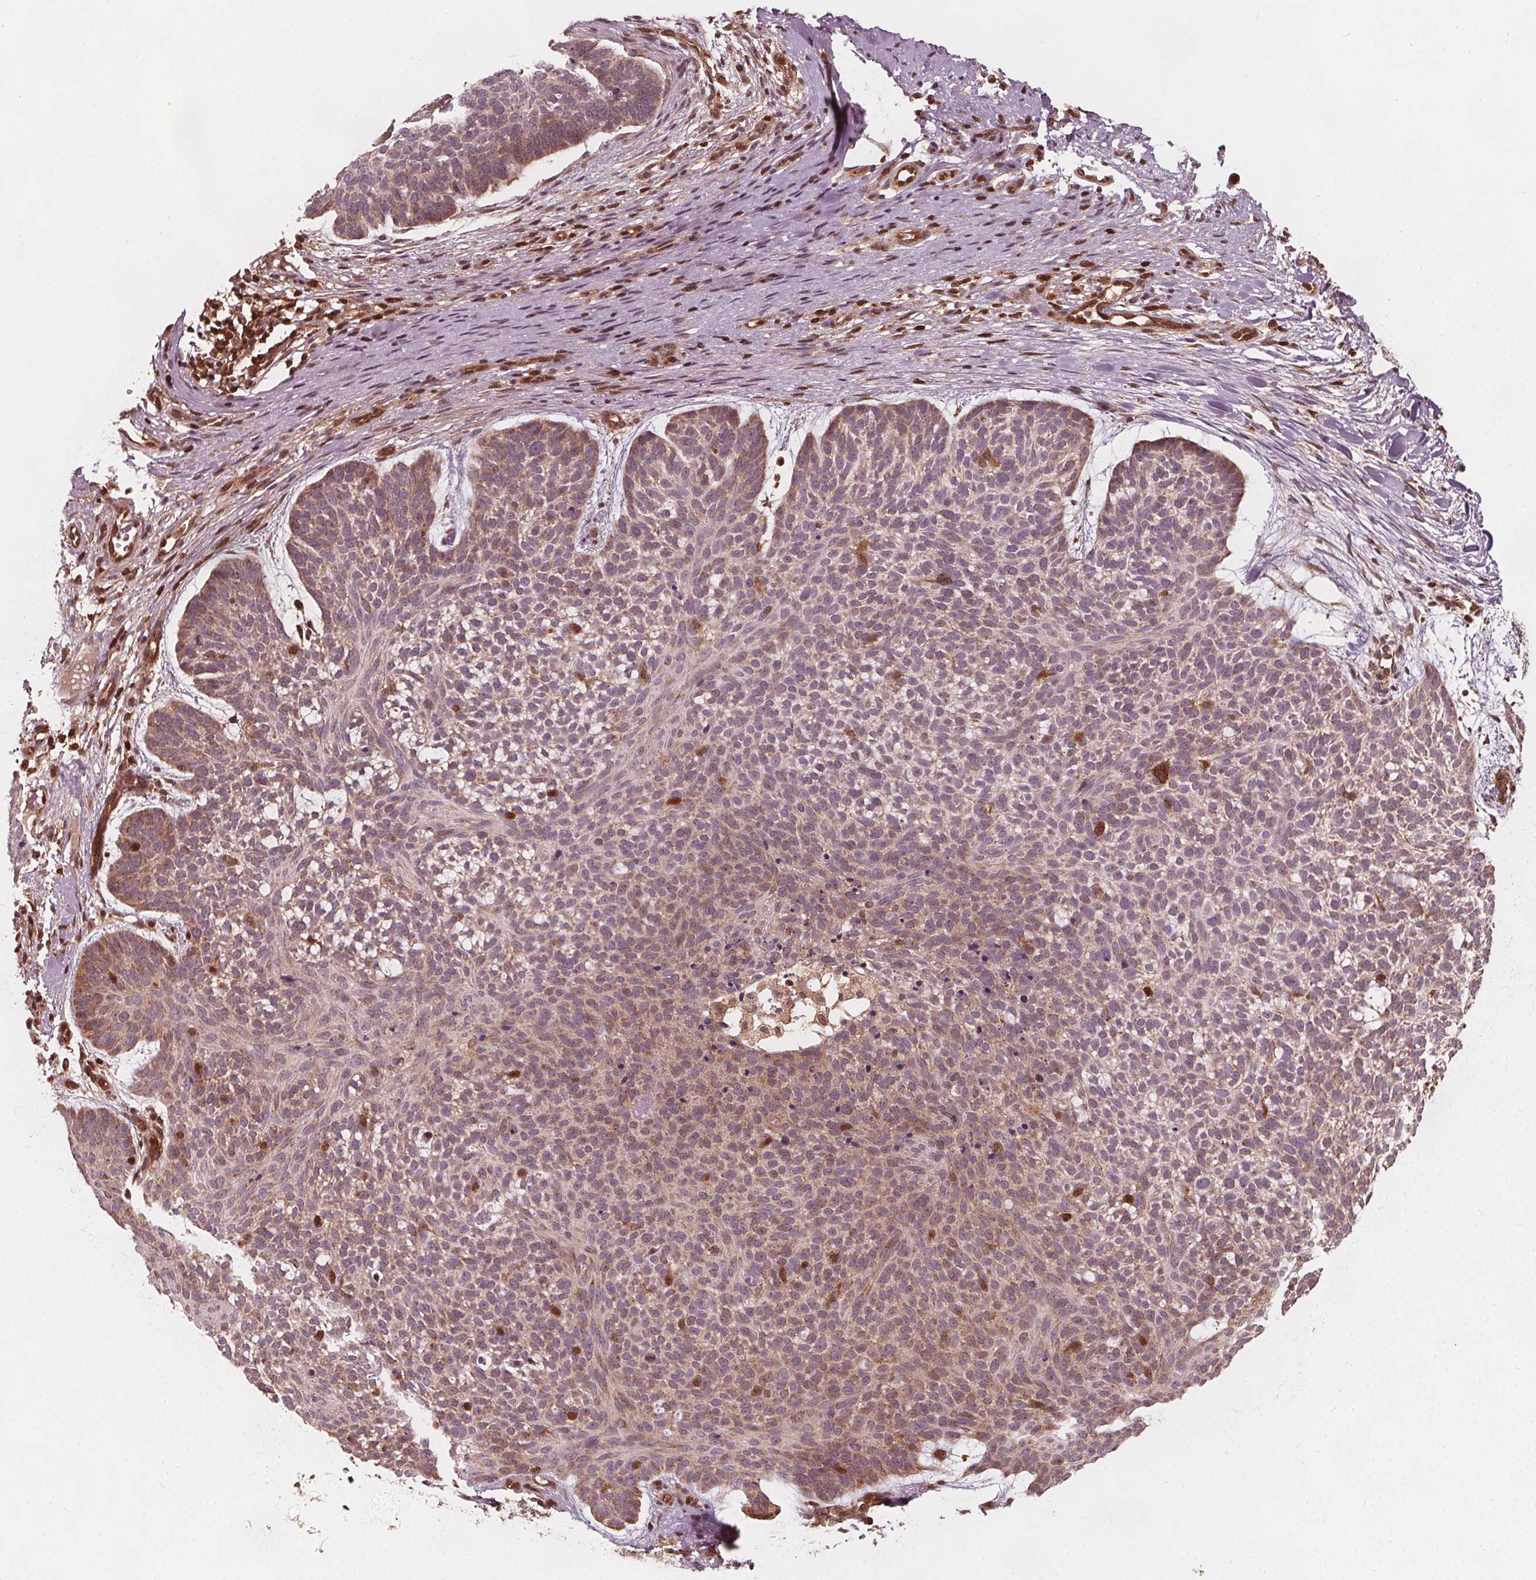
{"staining": {"intensity": "weak", "quantity": "25%-75%", "location": "cytoplasmic/membranous"}, "tissue": "skin cancer", "cell_type": "Tumor cells", "image_type": "cancer", "snomed": [{"axis": "morphology", "description": "Basal cell carcinoma"}, {"axis": "topography", "description": "Skin"}], "caption": "Tumor cells reveal low levels of weak cytoplasmic/membranous expression in about 25%-75% of cells in human skin cancer.", "gene": "AIP", "patient": {"sex": "male", "age": 64}}